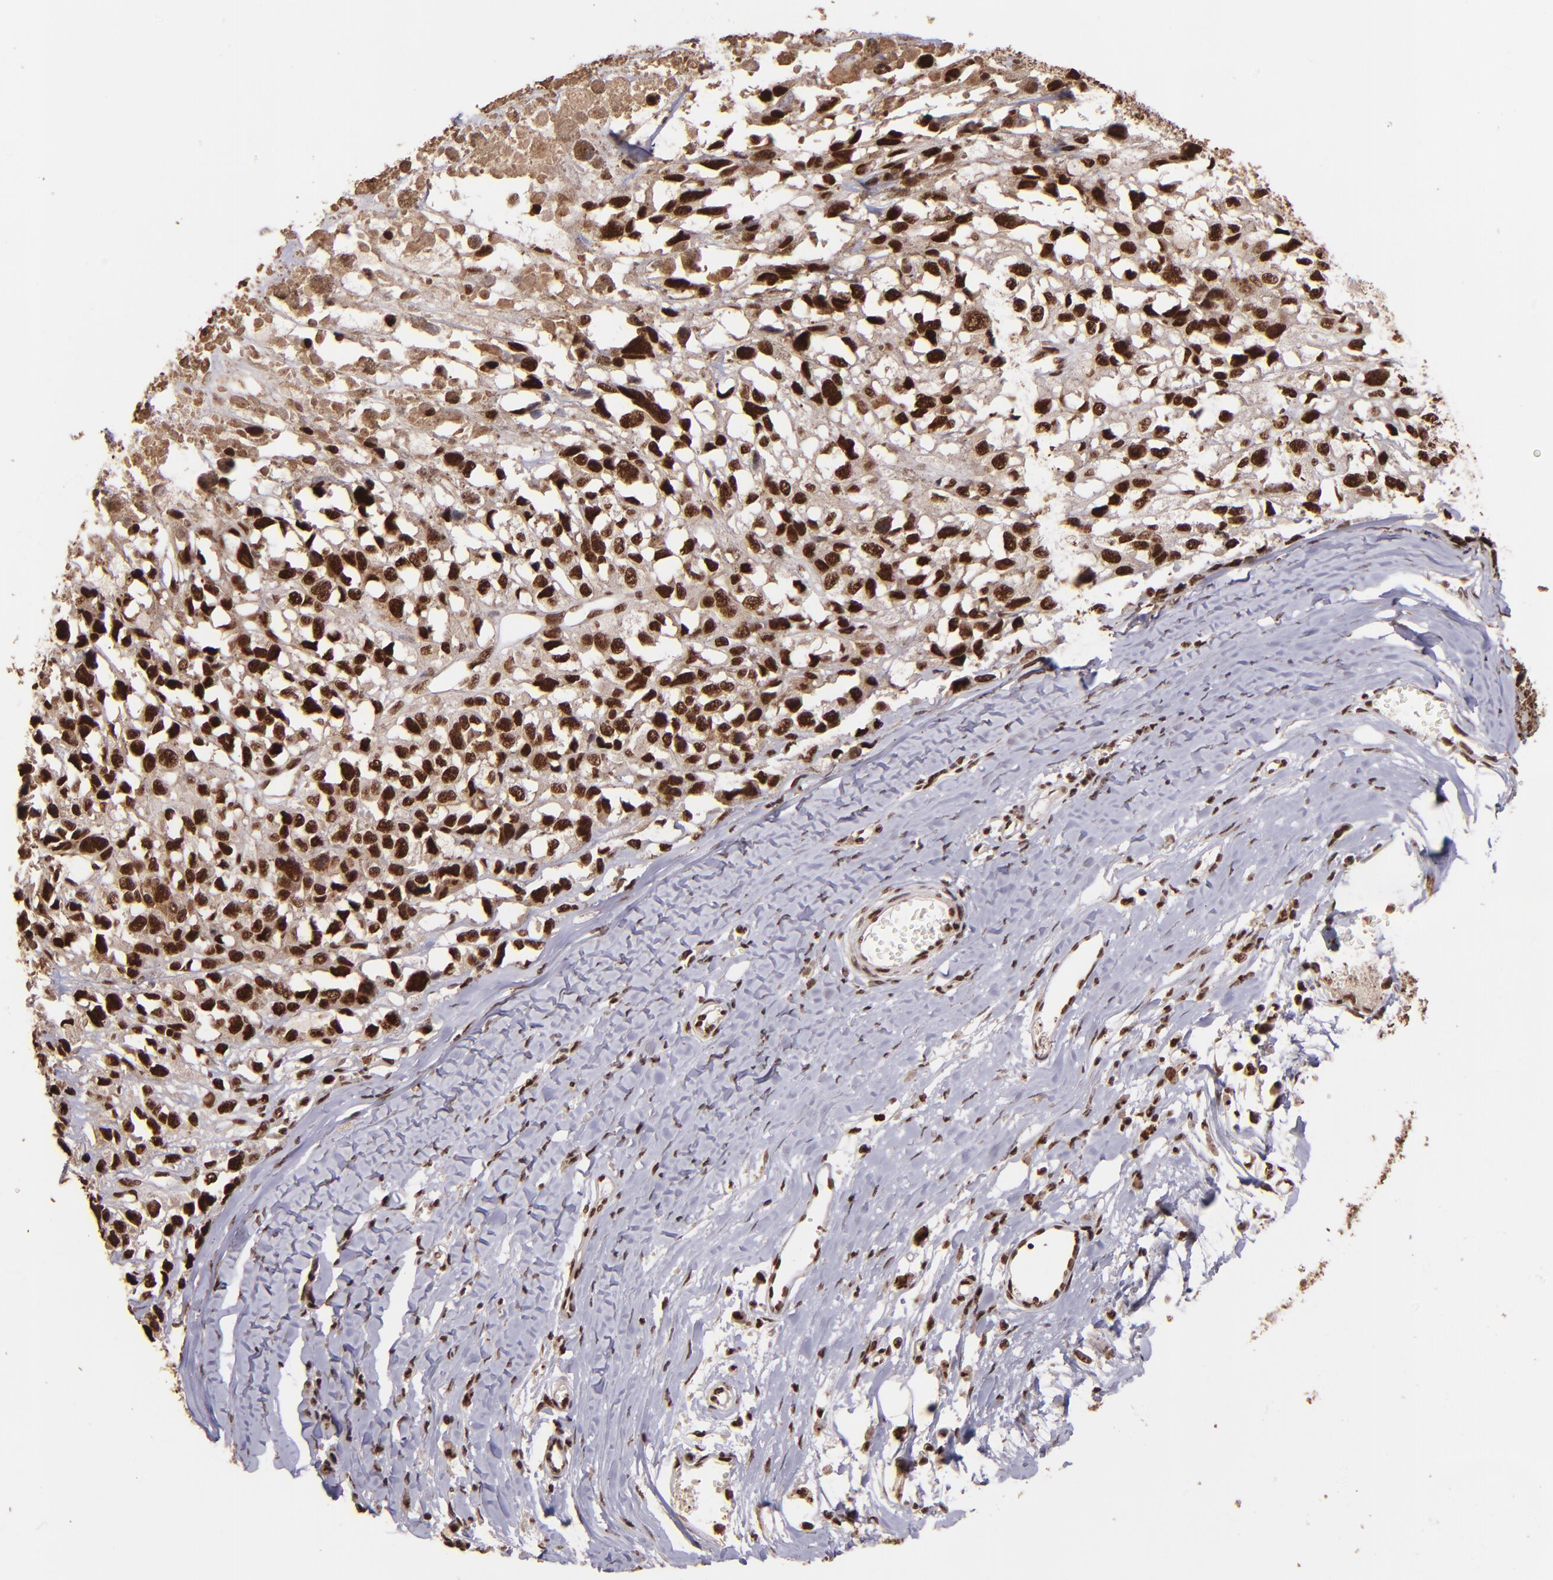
{"staining": {"intensity": "strong", "quantity": ">75%", "location": "nuclear"}, "tissue": "melanoma", "cell_type": "Tumor cells", "image_type": "cancer", "snomed": [{"axis": "morphology", "description": "Malignant melanoma, Metastatic site"}, {"axis": "topography", "description": "Lymph node"}], "caption": "Immunohistochemistry (IHC) of human melanoma demonstrates high levels of strong nuclear positivity in about >75% of tumor cells.", "gene": "PQBP1", "patient": {"sex": "male", "age": 59}}